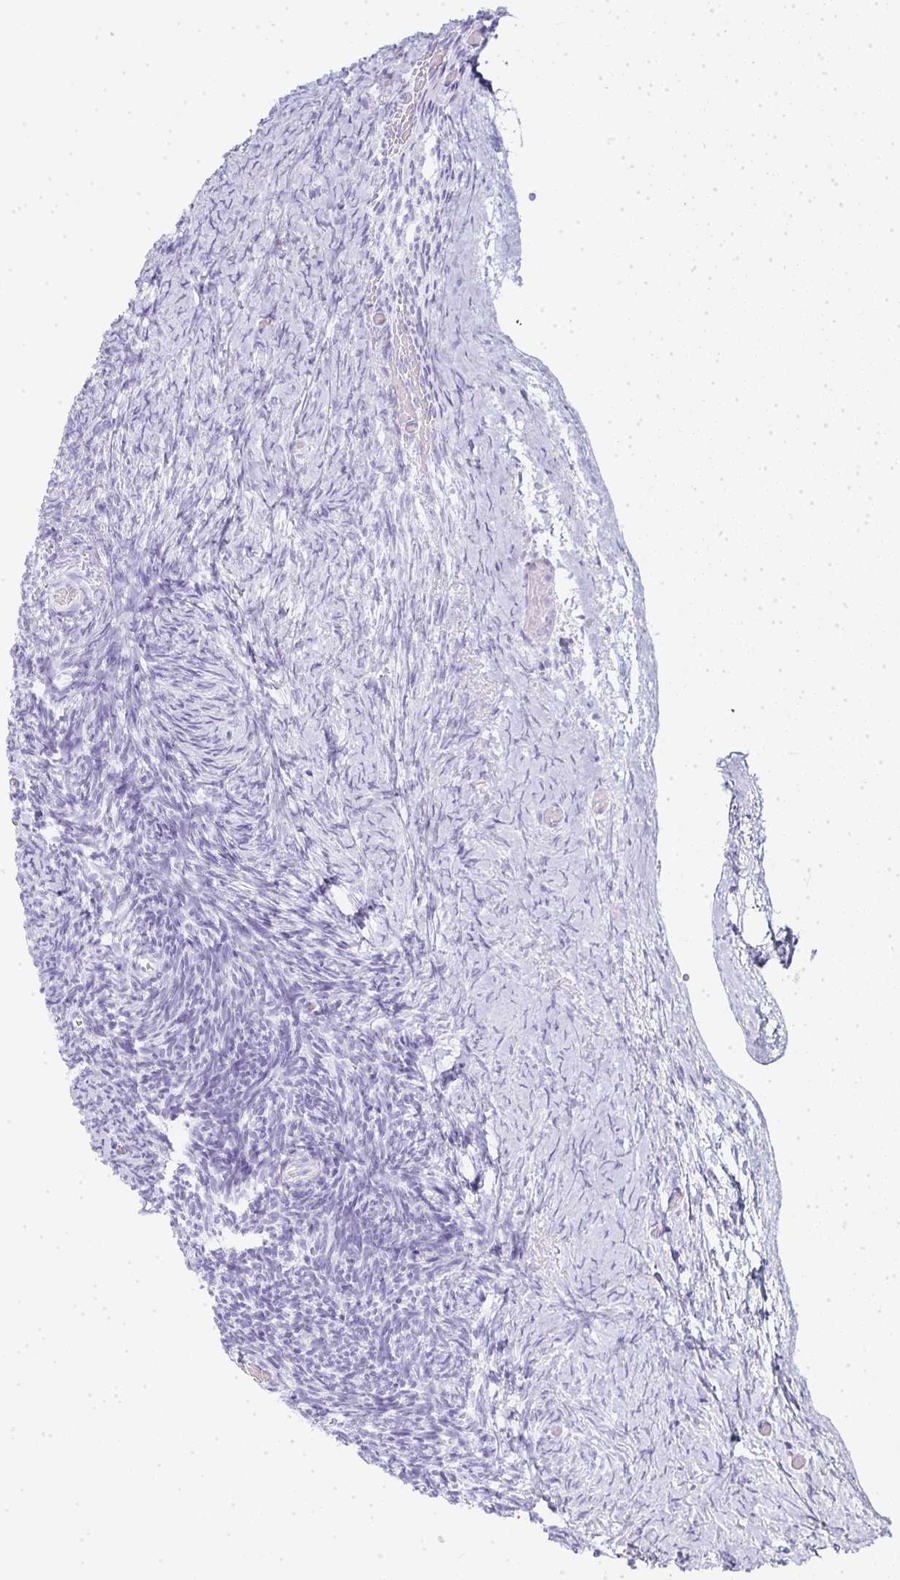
{"staining": {"intensity": "negative", "quantity": "none", "location": "none"}, "tissue": "ovary", "cell_type": "Follicle cells", "image_type": "normal", "snomed": [{"axis": "morphology", "description": "Normal tissue, NOS"}, {"axis": "topography", "description": "Ovary"}], "caption": "Immunohistochemistry micrograph of normal ovary: ovary stained with DAB demonstrates no significant protein expression in follicle cells.", "gene": "TPSD1", "patient": {"sex": "female", "age": 39}}